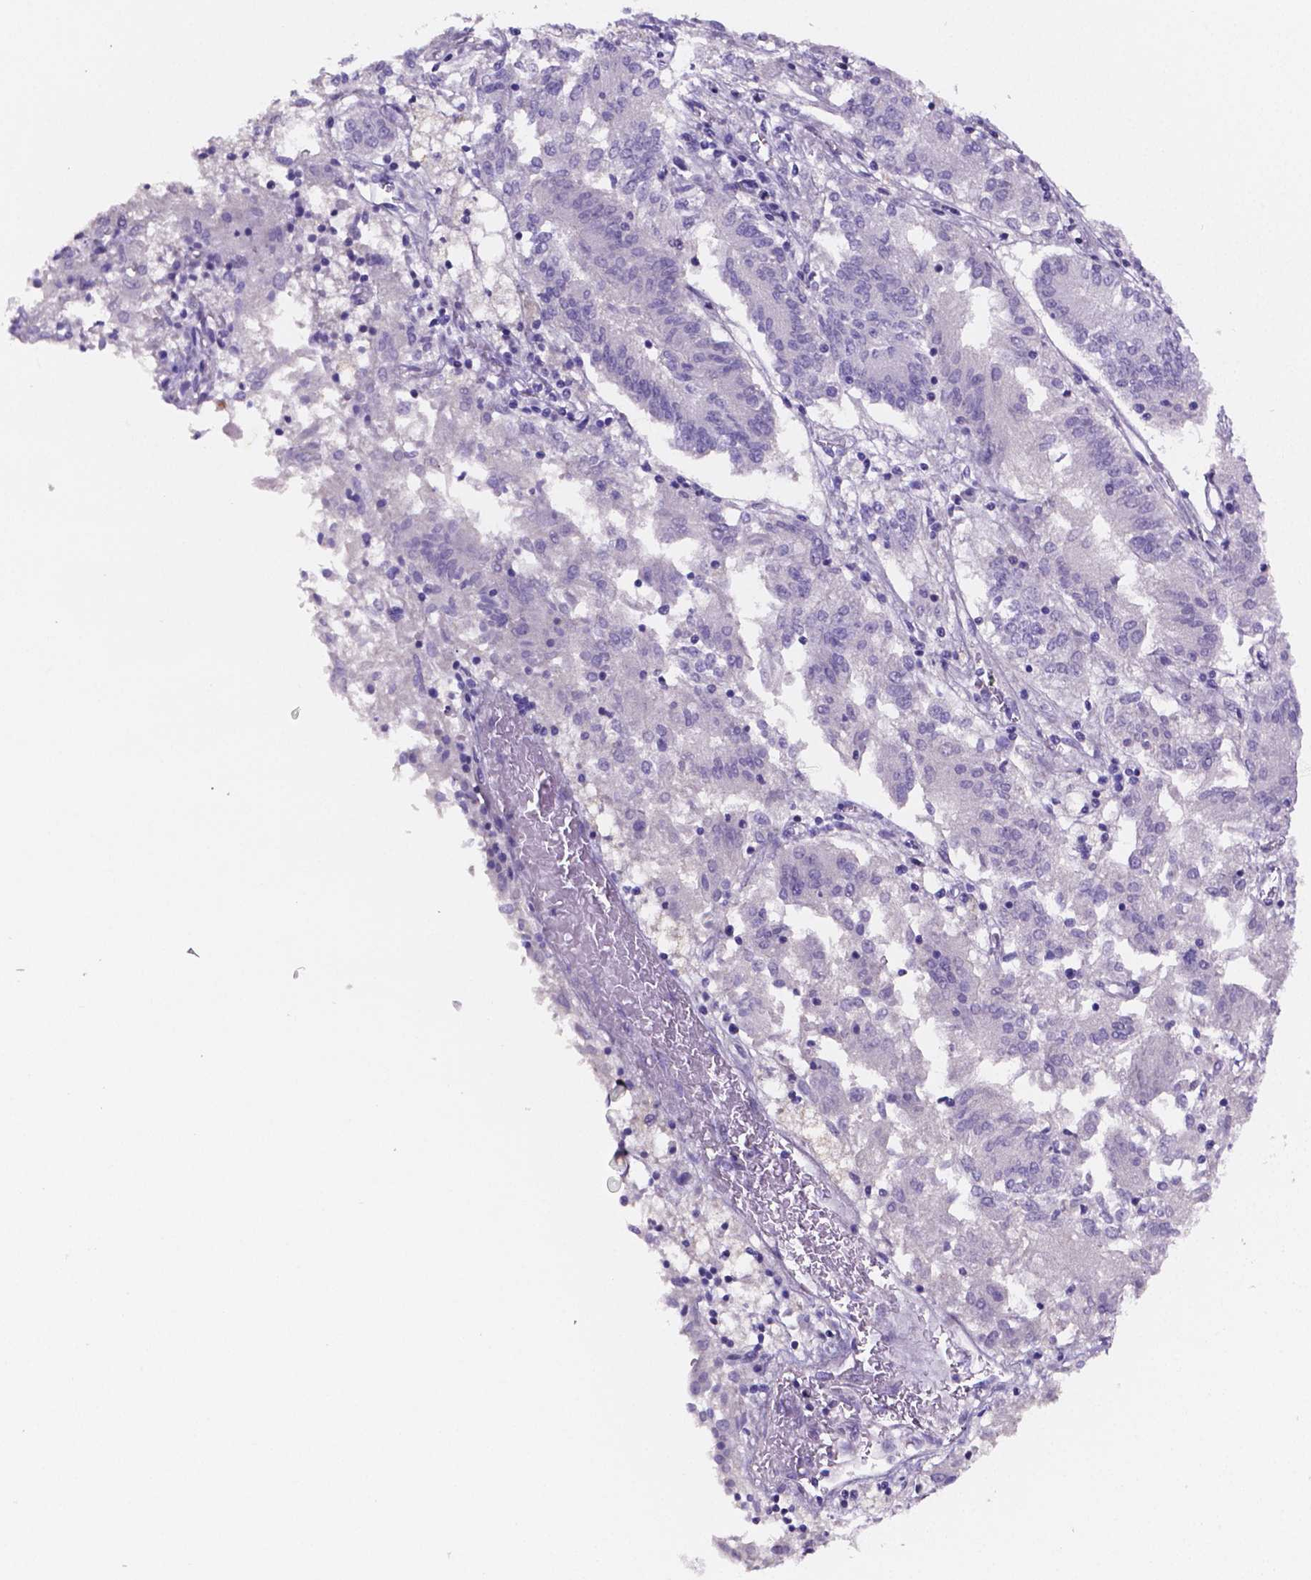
{"staining": {"intensity": "negative", "quantity": "none", "location": "none"}, "tissue": "endometrial cancer", "cell_type": "Tumor cells", "image_type": "cancer", "snomed": [{"axis": "morphology", "description": "Adenocarcinoma, NOS"}, {"axis": "topography", "description": "Endometrium"}], "caption": "High magnification brightfield microscopy of endometrial cancer (adenocarcinoma) stained with DAB (3,3'-diaminobenzidine) (brown) and counterstained with hematoxylin (blue): tumor cells show no significant positivity.", "gene": "NRGN", "patient": {"sex": "female", "age": 54}}